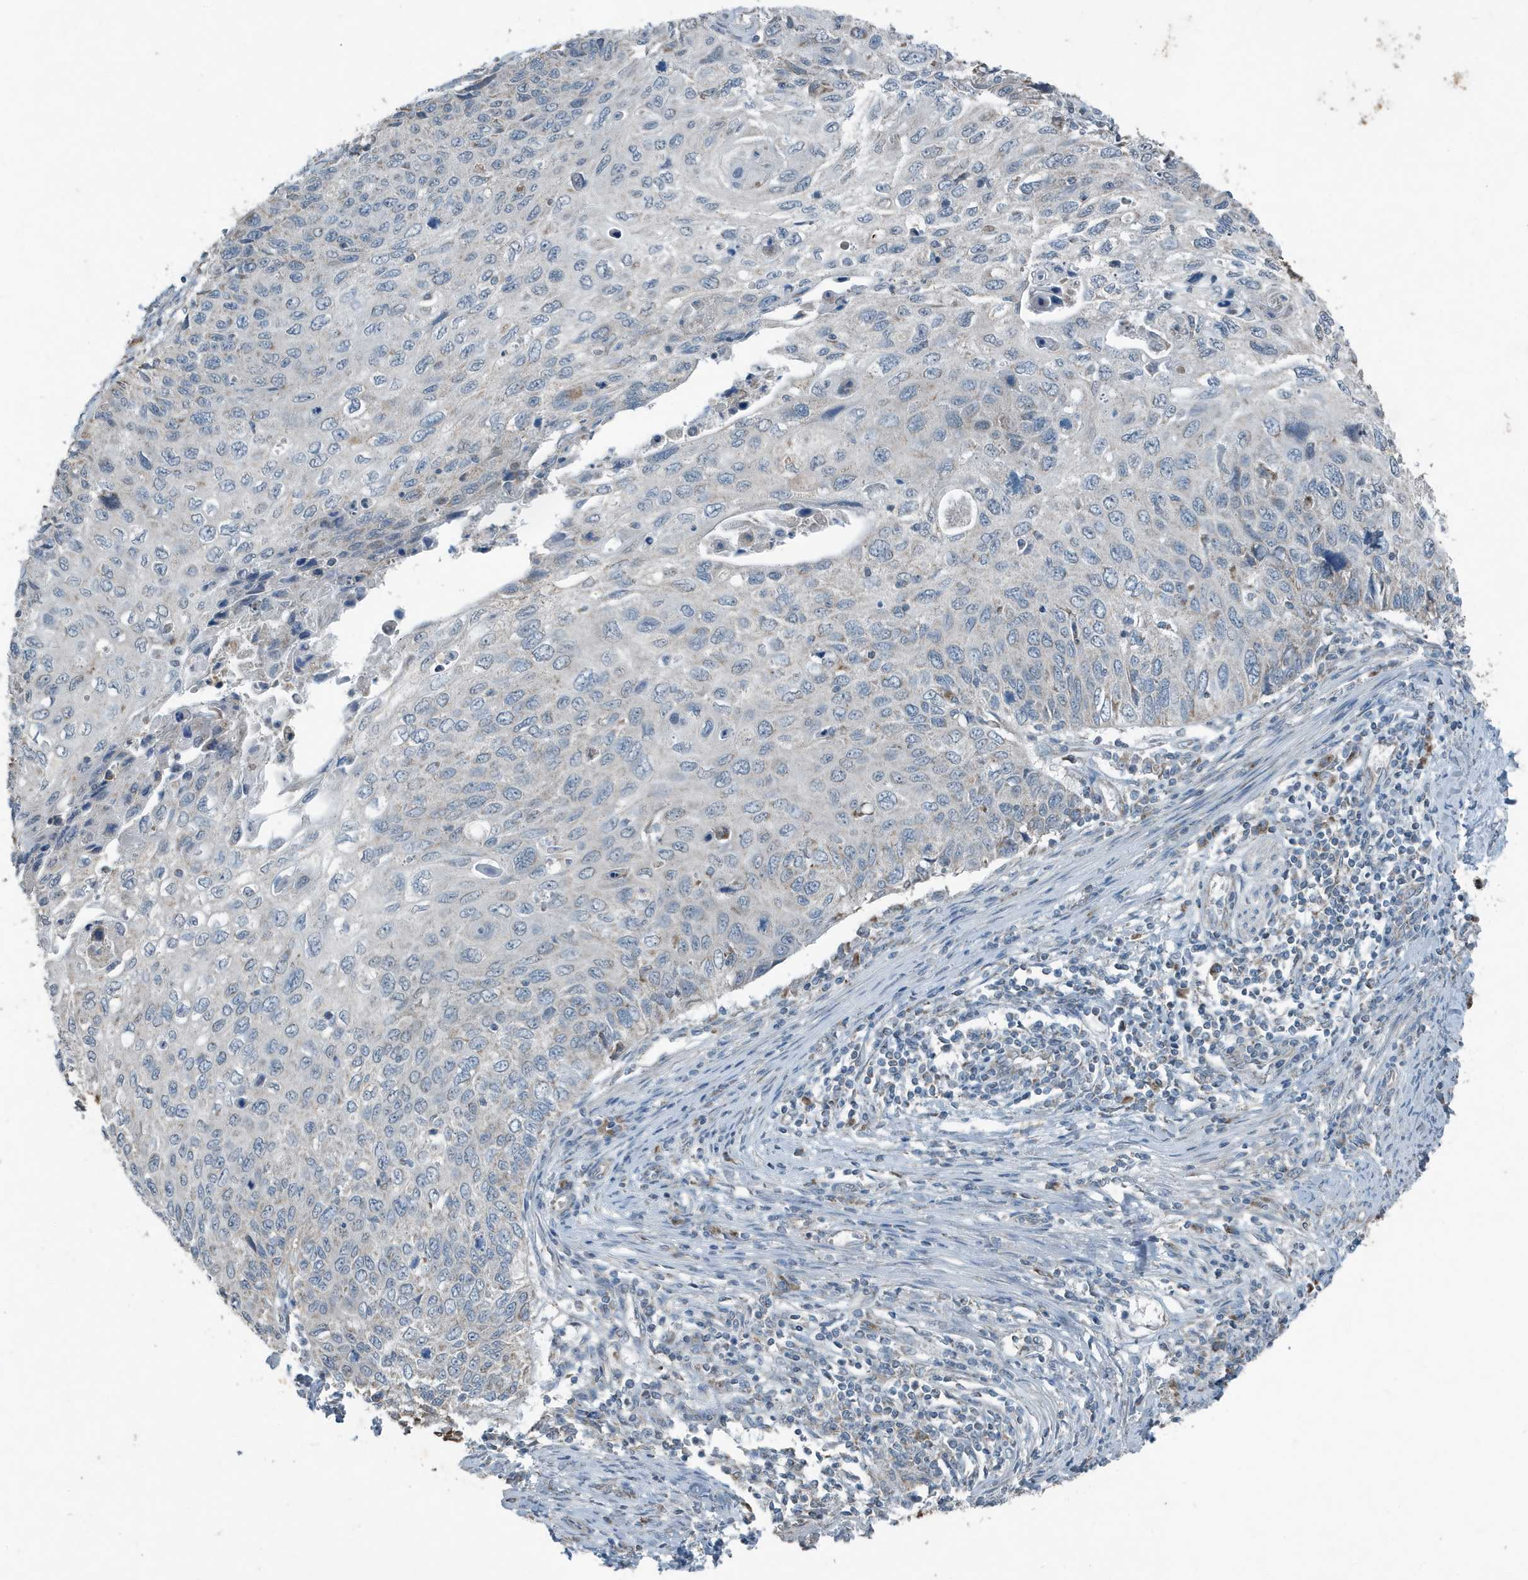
{"staining": {"intensity": "negative", "quantity": "none", "location": "none"}, "tissue": "cervical cancer", "cell_type": "Tumor cells", "image_type": "cancer", "snomed": [{"axis": "morphology", "description": "Squamous cell carcinoma, NOS"}, {"axis": "topography", "description": "Cervix"}], "caption": "High power microscopy histopathology image of an IHC image of cervical cancer (squamous cell carcinoma), revealing no significant positivity in tumor cells.", "gene": "MT-CYB", "patient": {"sex": "female", "age": 70}}